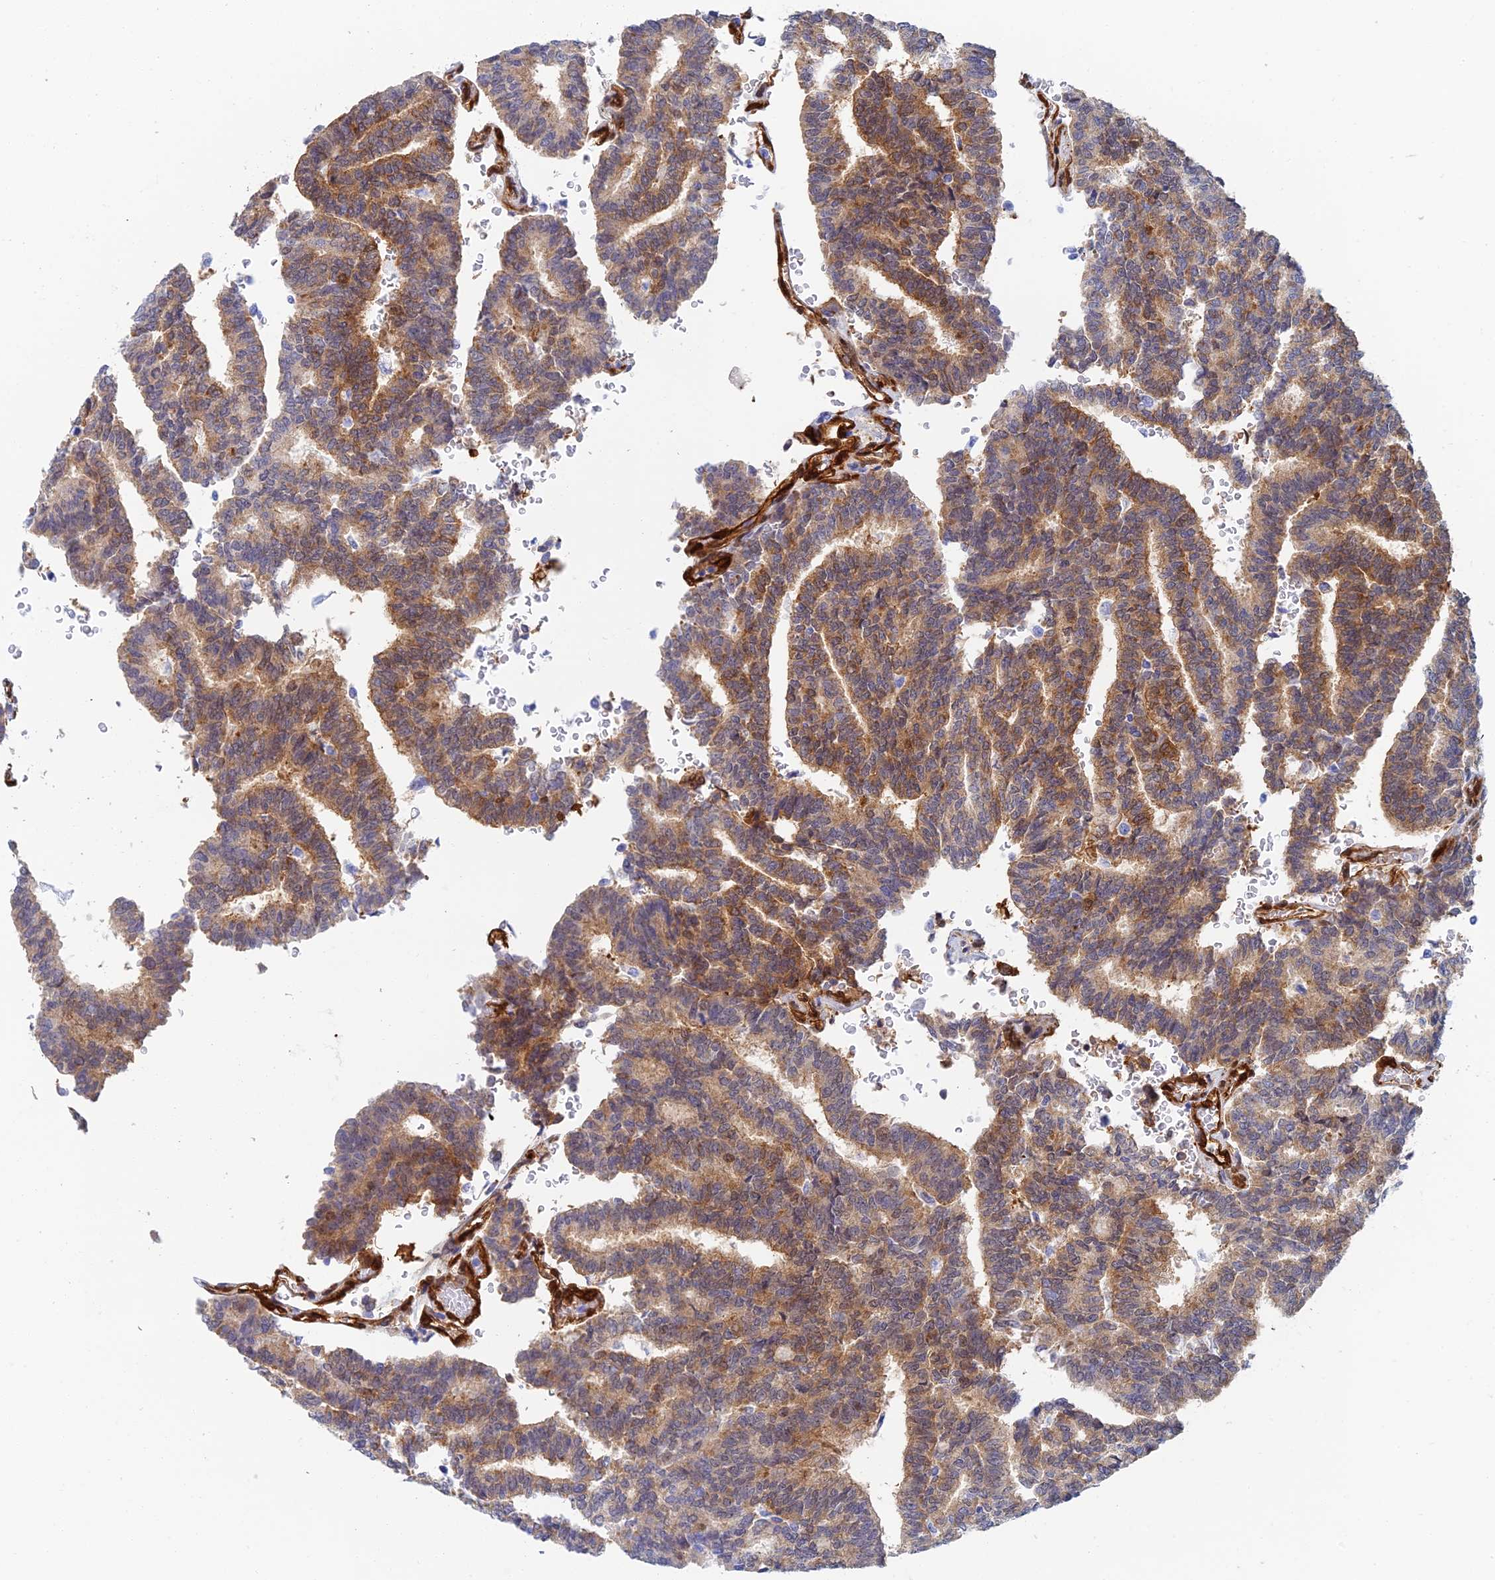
{"staining": {"intensity": "moderate", "quantity": "25%-75%", "location": "cytoplasmic/membranous"}, "tissue": "thyroid cancer", "cell_type": "Tumor cells", "image_type": "cancer", "snomed": [{"axis": "morphology", "description": "Papillary adenocarcinoma, NOS"}, {"axis": "topography", "description": "Thyroid gland"}], "caption": "Immunohistochemistry (IHC) of human thyroid cancer (papillary adenocarcinoma) displays medium levels of moderate cytoplasmic/membranous expression in about 25%-75% of tumor cells.", "gene": "CRIP2", "patient": {"sex": "female", "age": 35}}